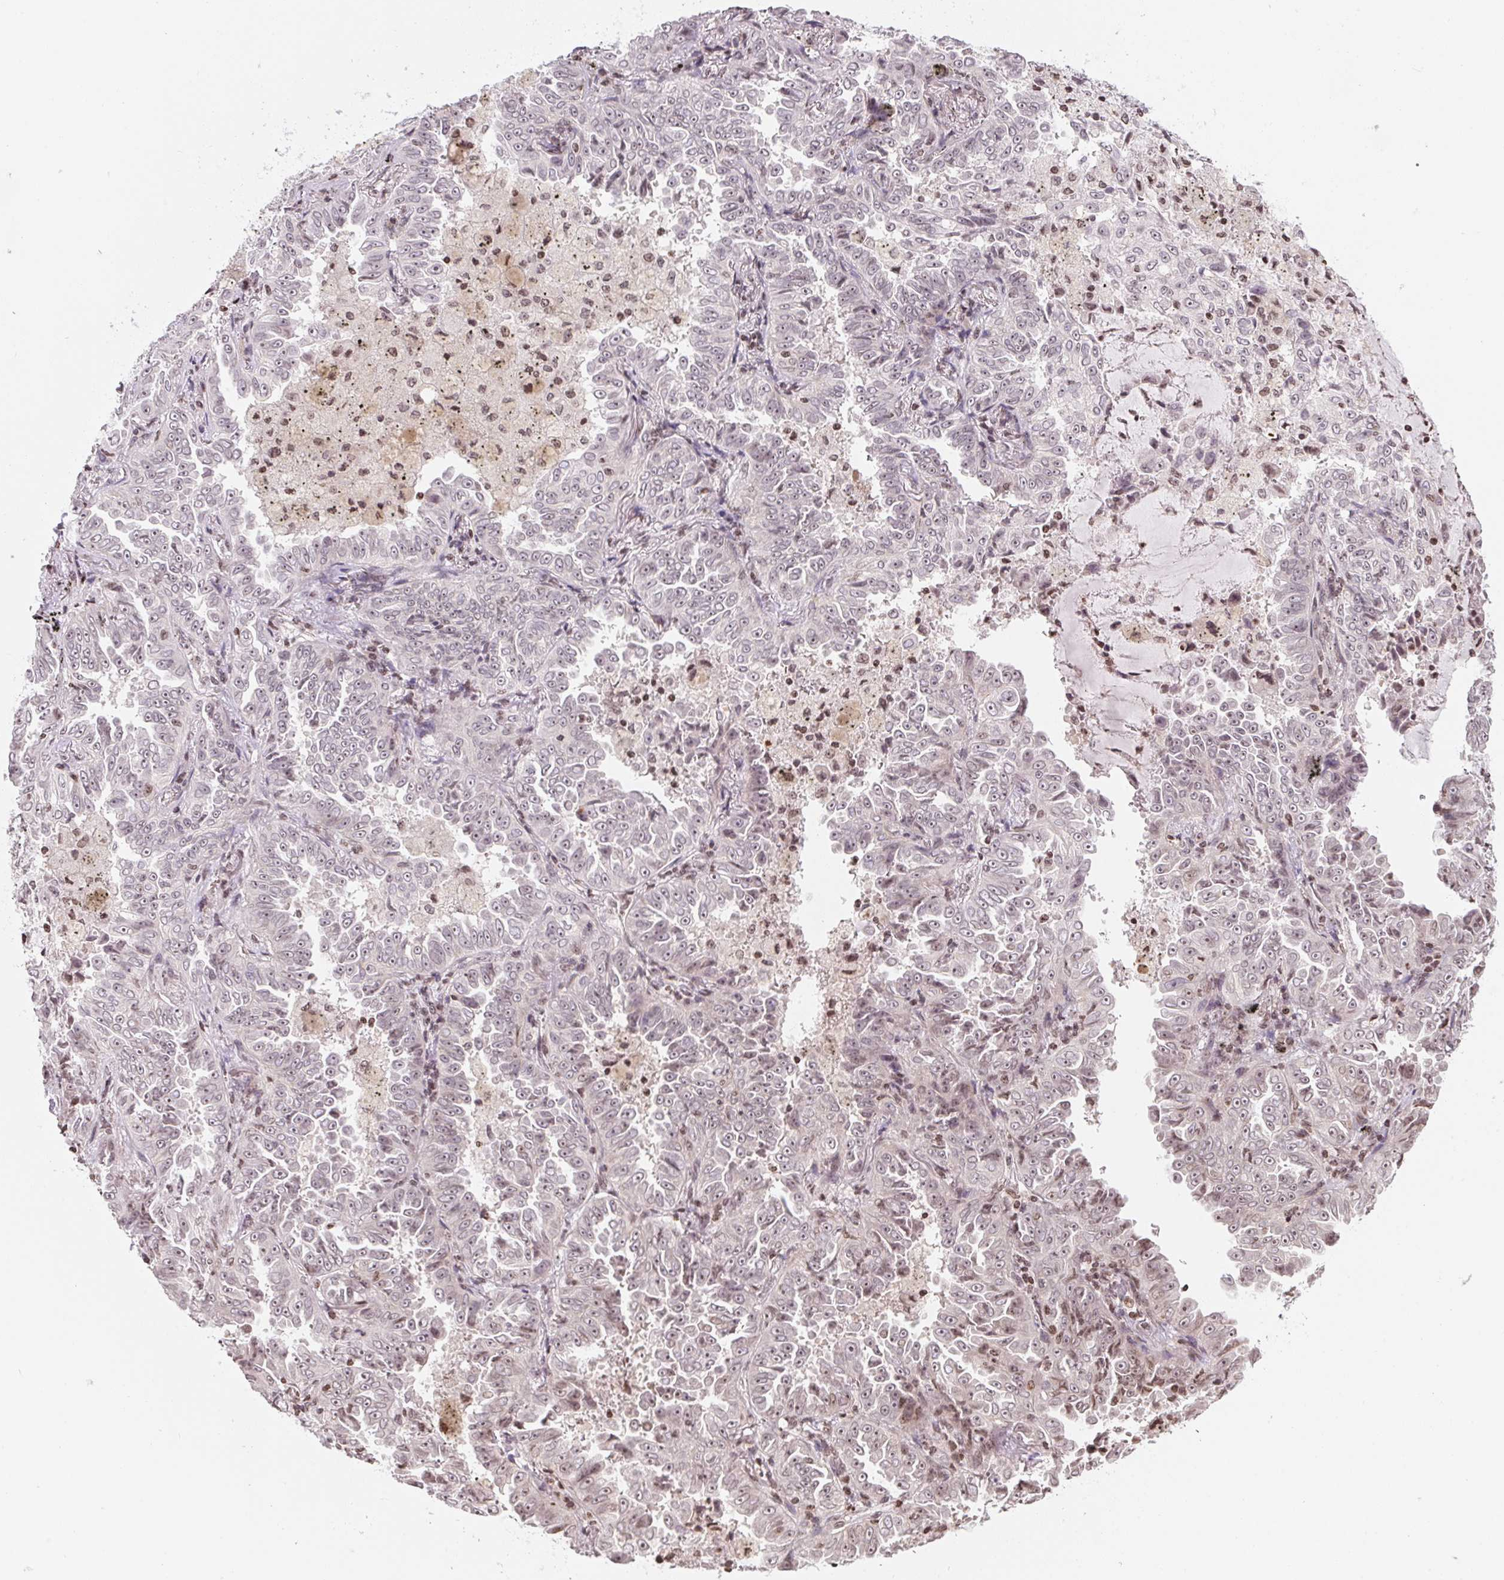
{"staining": {"intensity": "weak", "quantity": "25%-75%", "location": "nuclear"}, "tissue": "lung cancer", "cell_type": "Tumor cells", "image_type": "cancer", "snomed": [{"axis": "morphology", "description": "Adenocarcinoma, NOS"}, {"axis": "topography", "description": "Lung"}], "caption": "Immunohistochemical staining of lung adenocarcinoma displays low levels of weak nuclear protein expression in approximately 25%-75% of tumor cells.", "gene": "RNF181", "patient": {"sex": "female", "age": 52}}